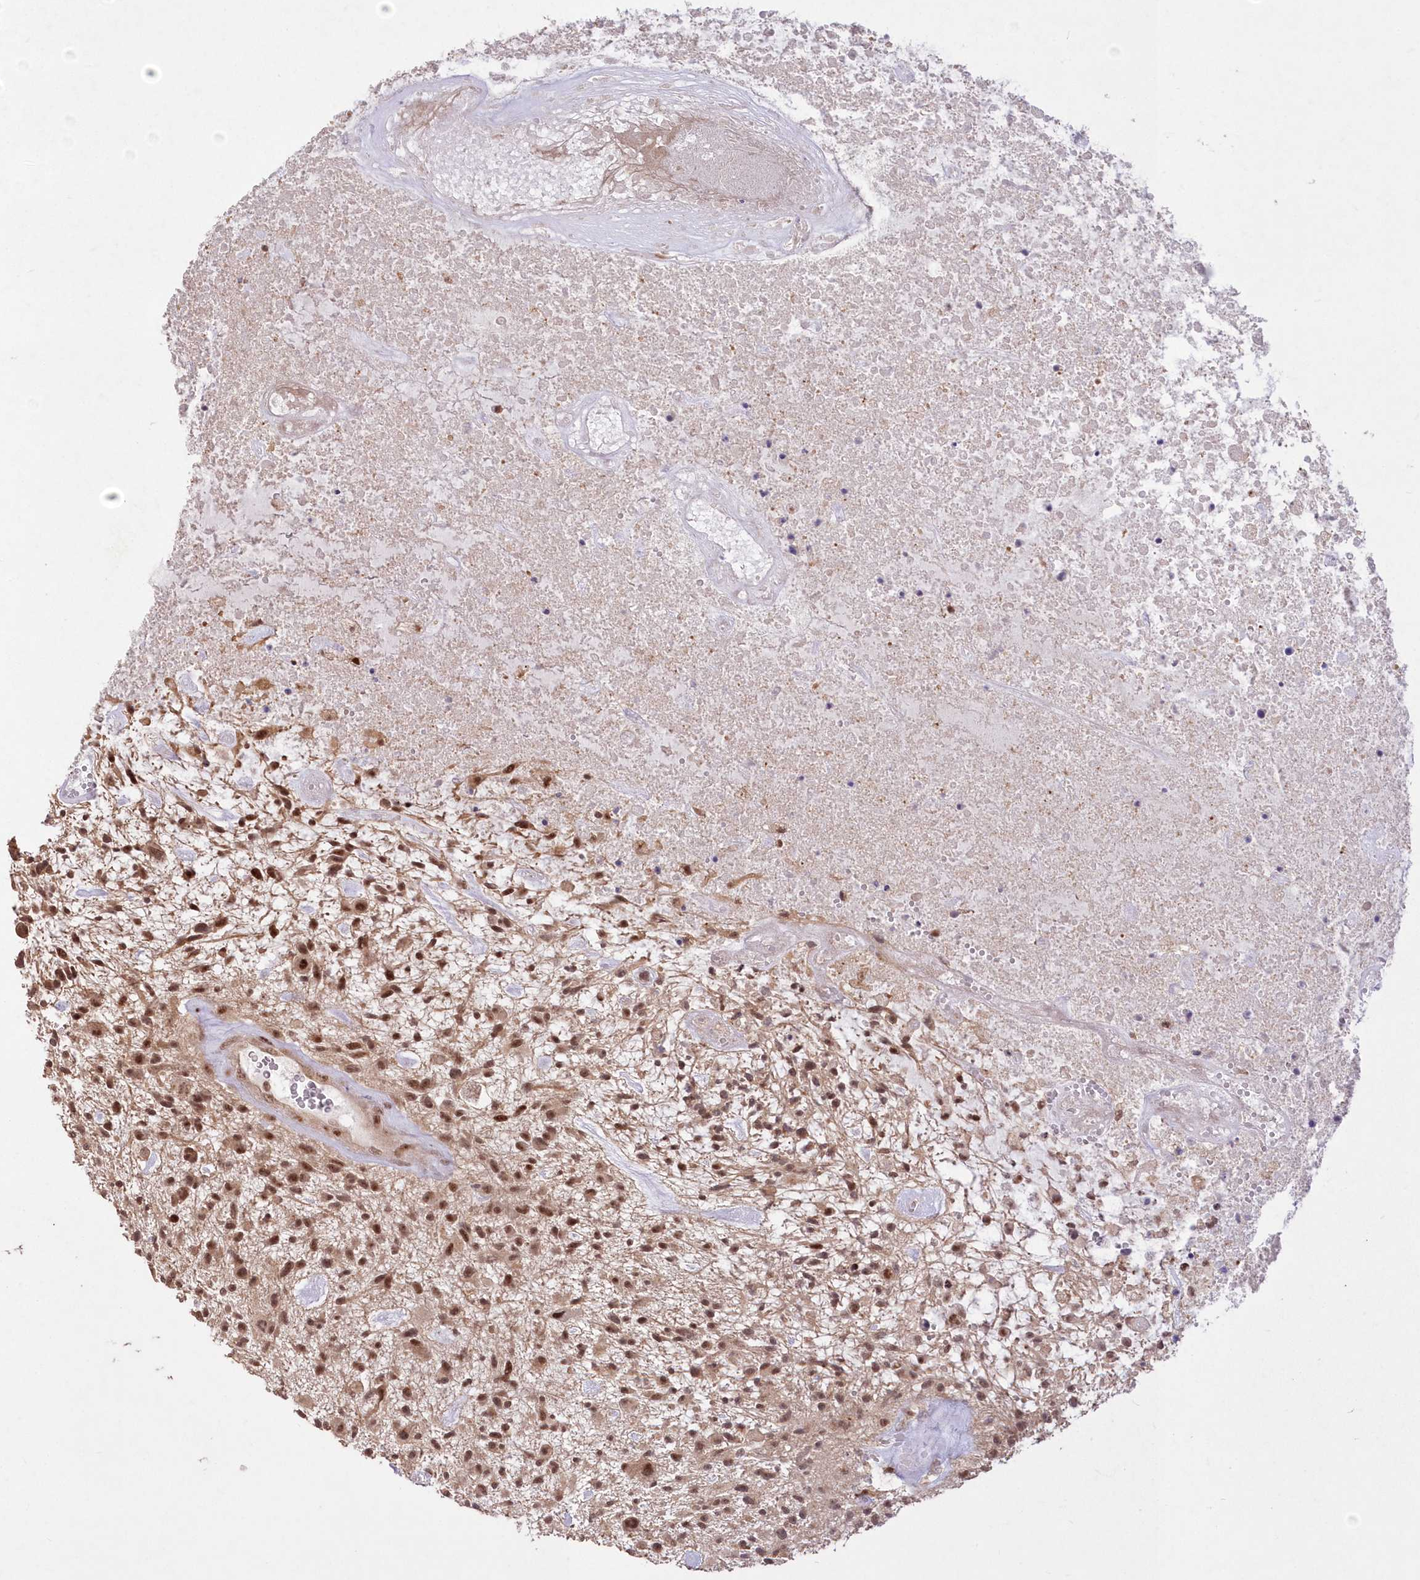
{"staining": {"intensity": "moderate", "quantity": ">75%", "location": "nuclear"}, "tissue": "glioma", "cell_type": "Tumor cells", "image_type": "cancer", "snomed": [{"axis": "morphology", "description": "Glioma, malignant, High grade"}, {"axis": "topography", "description": "Brain"}], "caption": "This photomicrograph demonstrates high-grade glioma (malignant) stained with IHC to label a protein in brown. The nuclear of tumor cells show moderate positivity for the protein. Nuclei are counter-stained blue.", "gene": "WBP1L", "patient": {"sex": "male", "age": 47}}